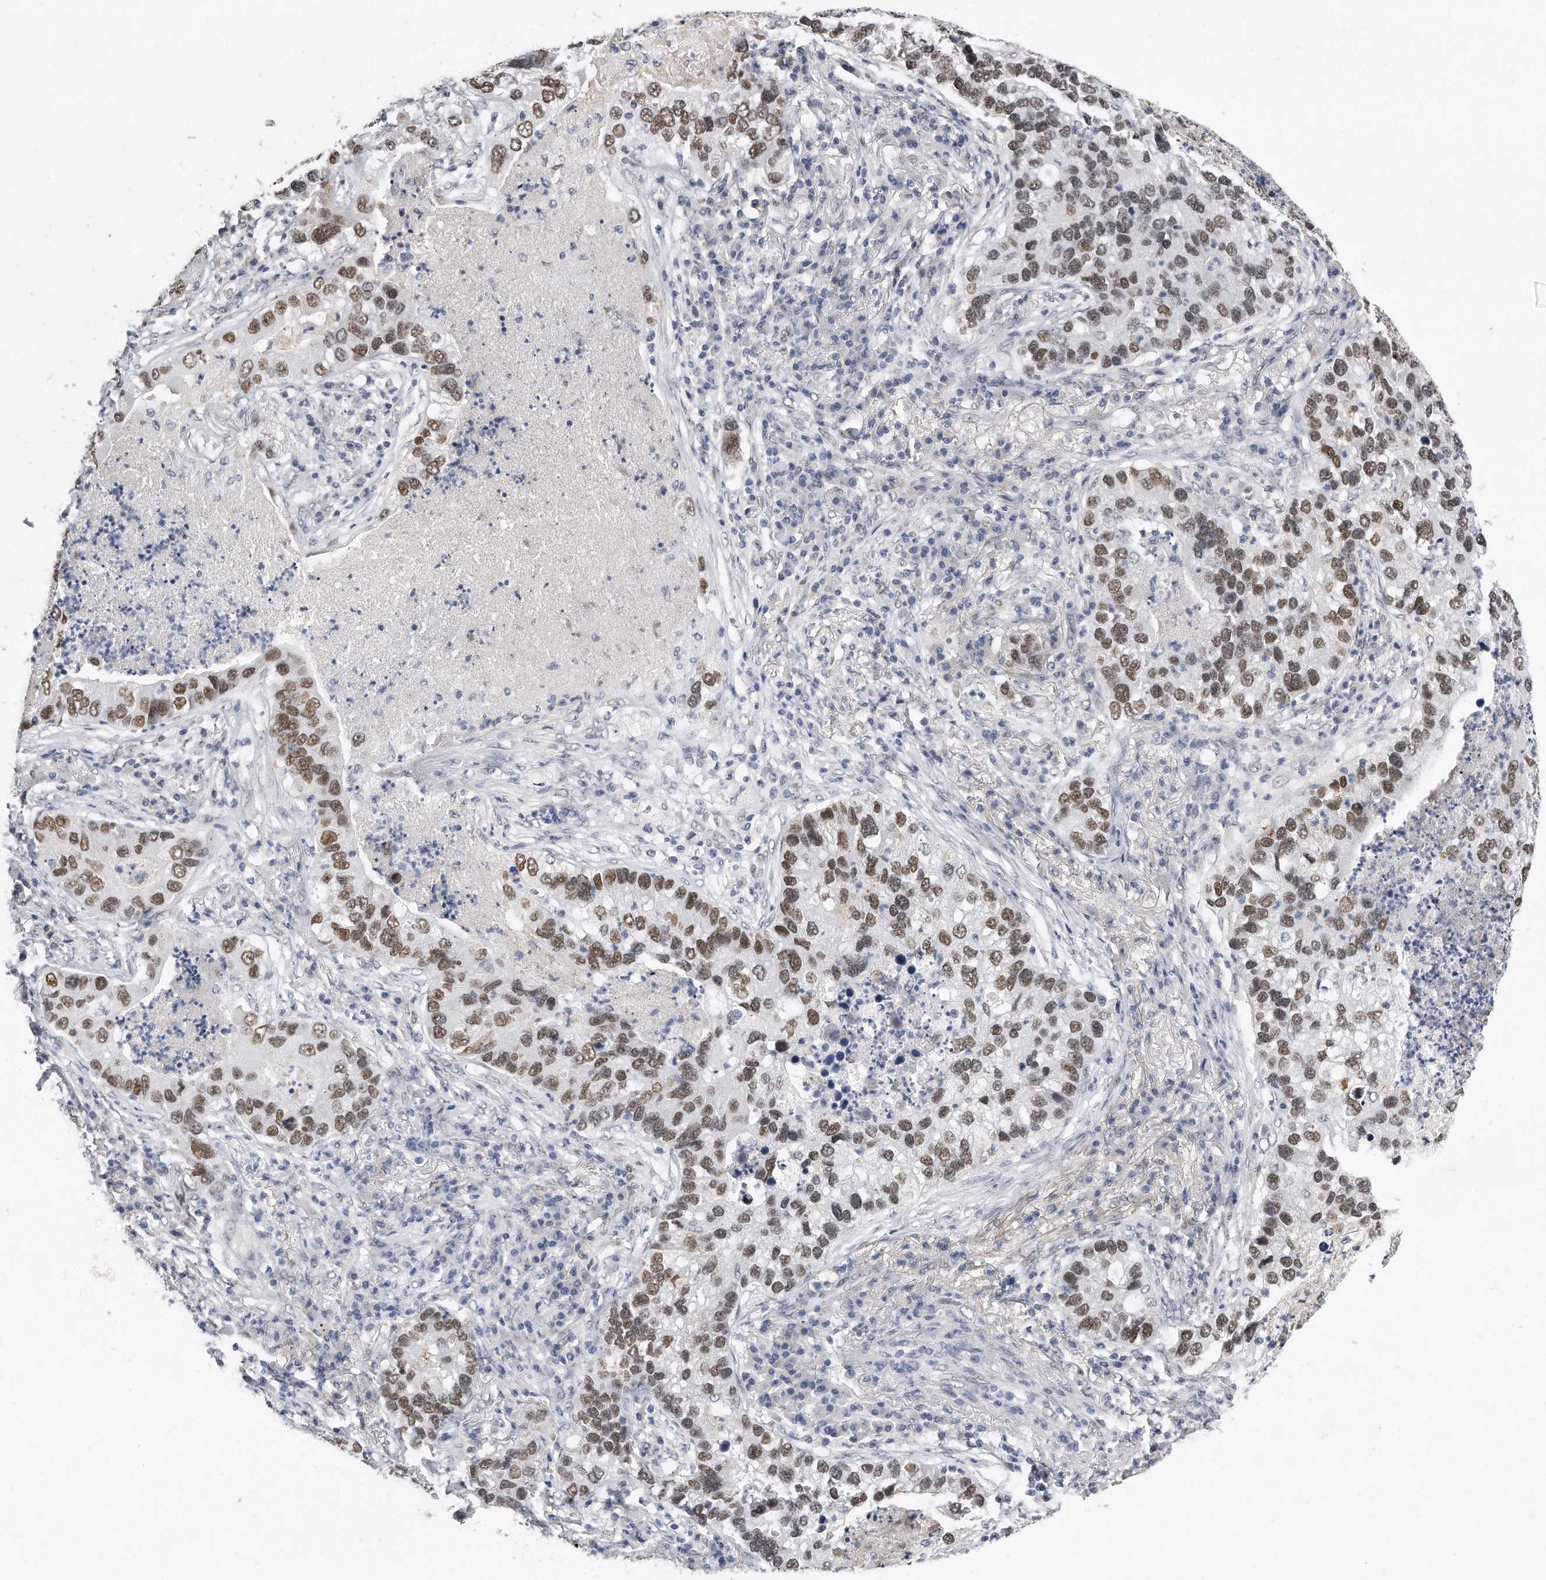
{"staining": {"intensity": "moderate", "quantity": ">75%", "location": "nuclear"}, "tissue": "lung cancer", "cell_type": "Tumor cells", "image_type": "cancer", "snomed": [{"axis": "morphology", "description": "Normal tissue, NOS"}, {"axis": "morphology", "description": "Adenocarcinoma, NOS"}, {"axis": "topography", "description": "Bronchus"}, {"axis": "topography", "description": "Lung"}], "caption": "The image reveals a brown stain indicating the presence of a protein in the nuclear of tumor cells in adenocarcinoma (lung).", "gene": "CTBP2", "patient": {"sex": "male", "age": 54}}